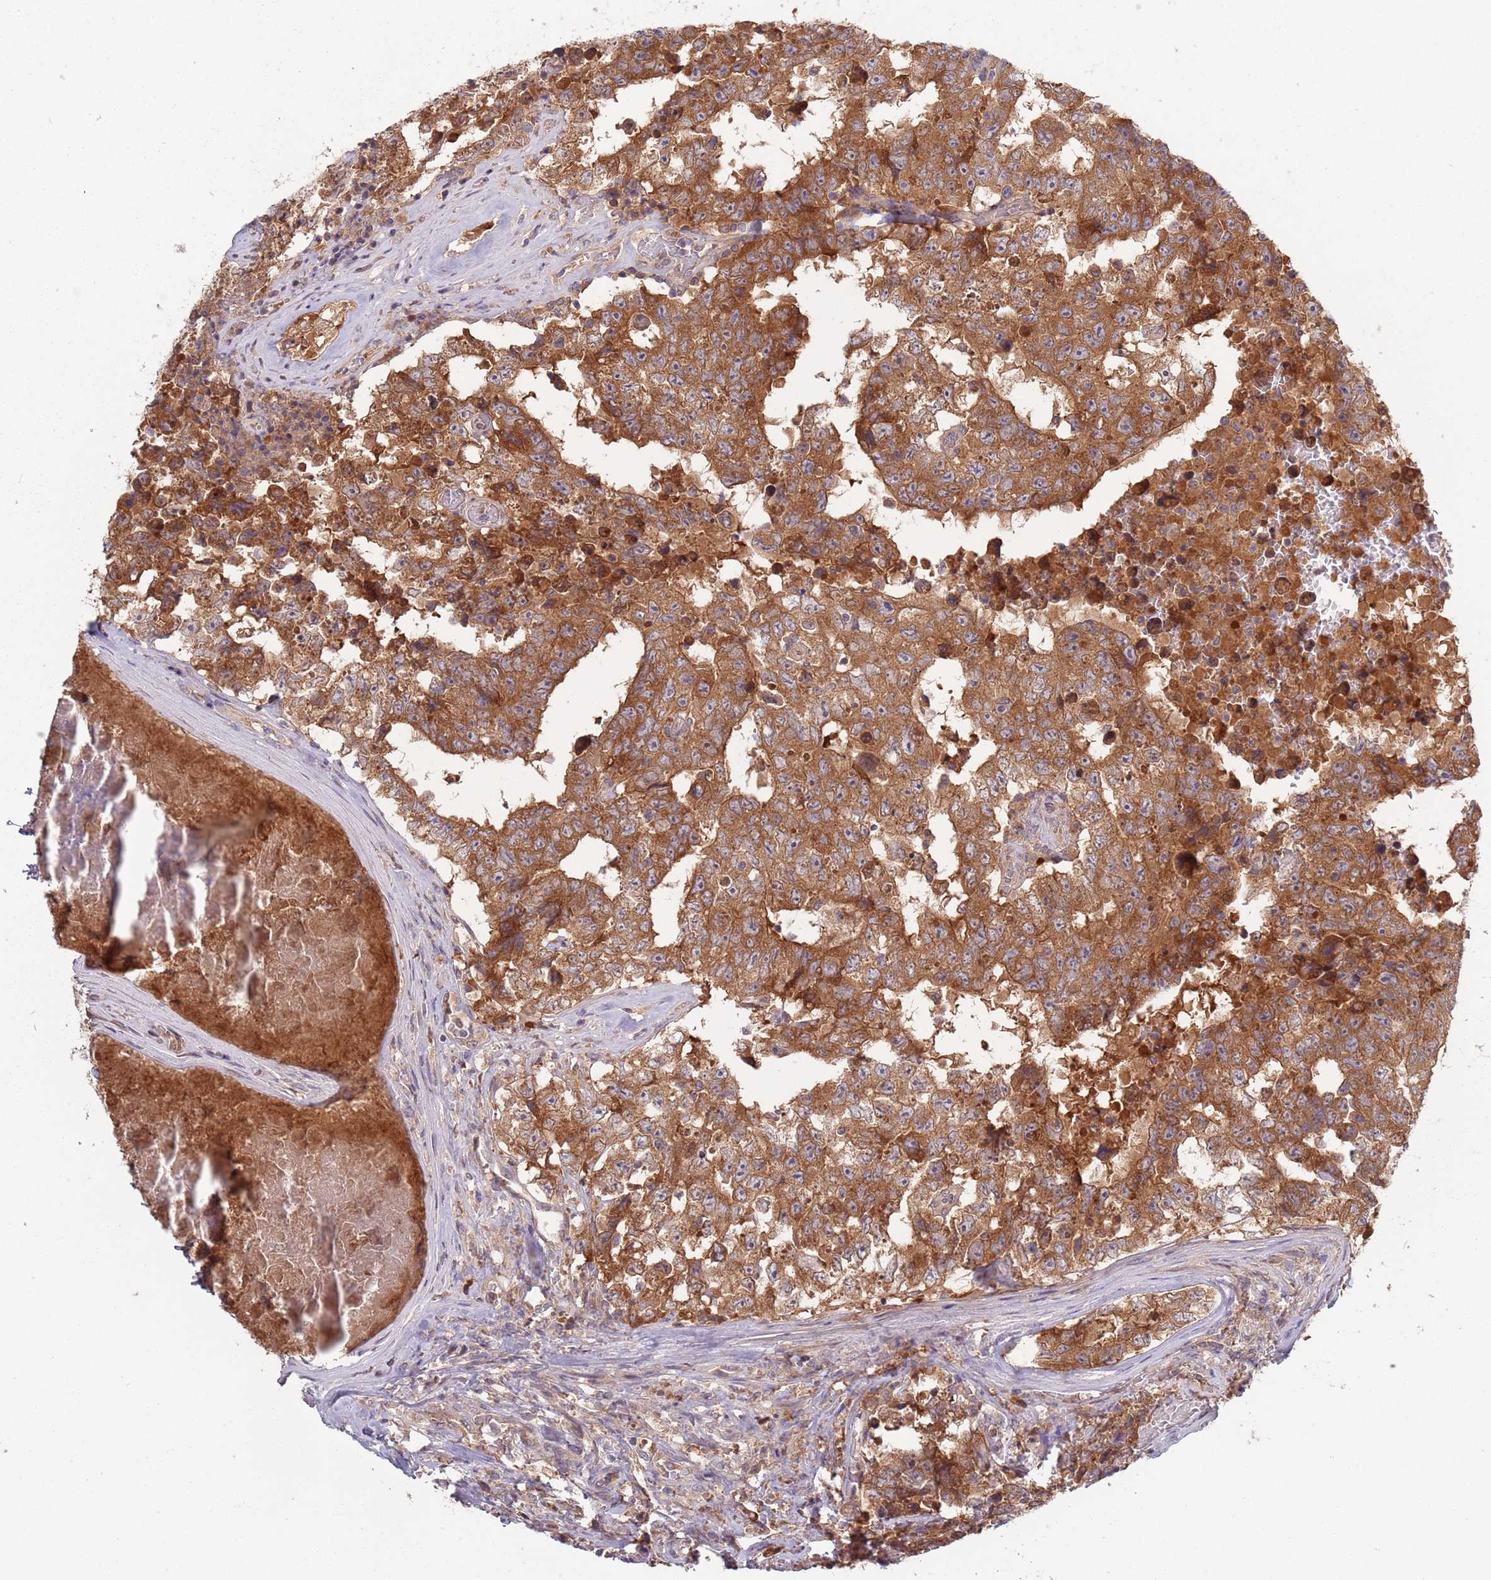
{"staining": {"intensity": "strong", "quantity": ">75%", "location": "cytoplasmic/membranous"}, "tissue": "testis cancer", "cell_type": "Tumor cells", "image_type": "cancer", "snomed": [{"axis": "morphology", "description": "Normal tissue, NOS"}, {"axis": "morphology", "description": "Carcinoma, Embryonal, NOS"}, {"axis": "topography", "description": "Testis"}, {"axis": "topography", "description": "Epididymis"}], "caption": "Brown immunohistochemical staining in embryonal carcinoma (testis) reveals strong cytoplasmic/membranous positivity in about >75% of tumor cells. (Stains: DAB in brown, nuclei in blue, Microscopy: brightfield microscopy at high magnification).", "gene": "USP32", "patient": {"sex": "male", "age": 25}}